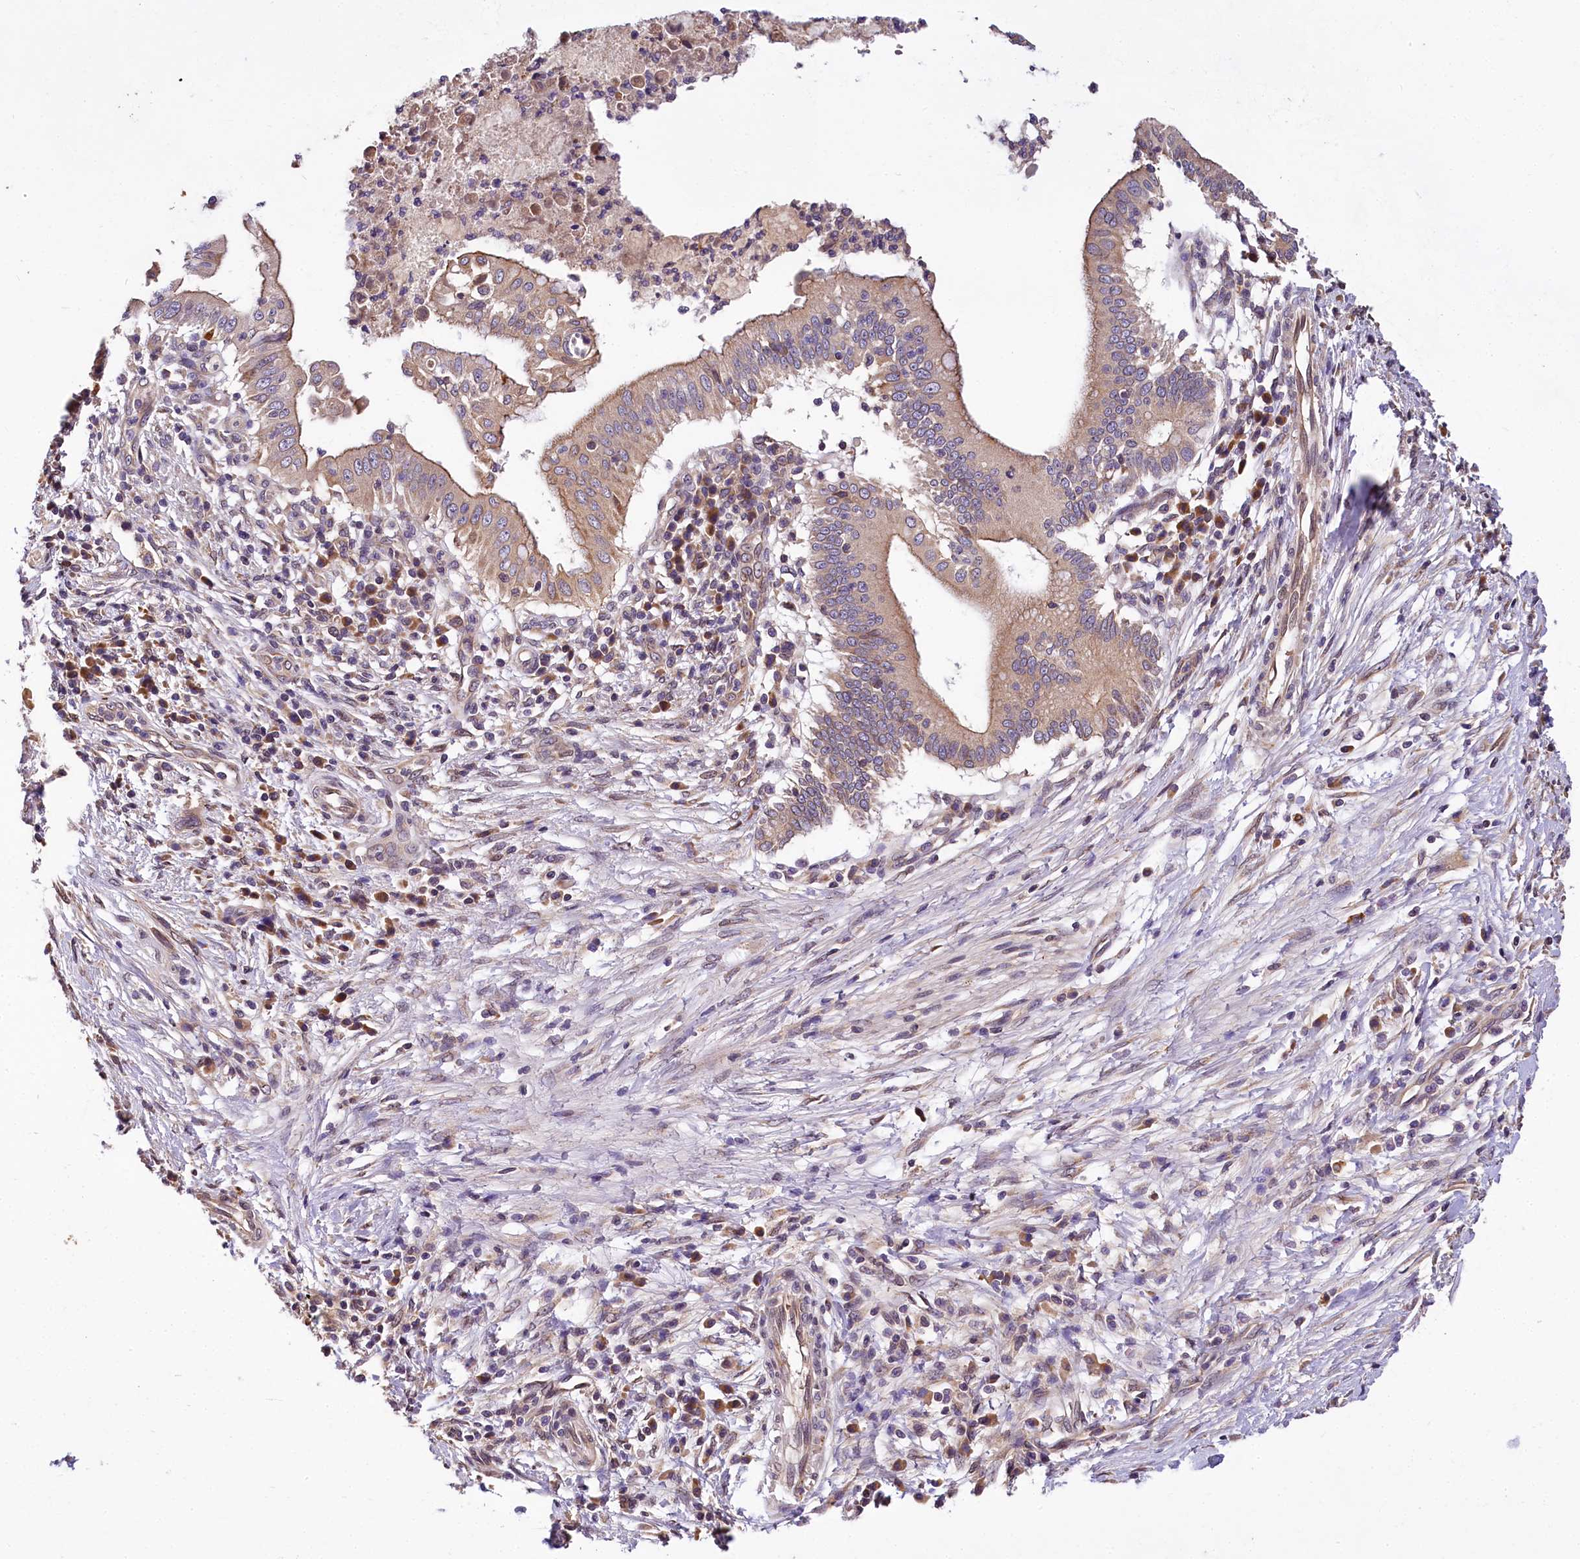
{"staining": {"intensity": "moderate", "quantity": ">75%", "location": "cytoplasmic/membranous"}, "tissue": "pancreatic cancer", "cell_type": "Tumor cells", "image_type": "cancer", "snomed": [{"axis": "morphology", "description": "Adenocarcinoma, NOS"}, {"axis": "topography", "description": "Pancreas"}], "caption": "Tumor cells show moderate cytoplasmic/membranous expression in approximately >75% of cells in pancreatic cancer (adenocarcinoma).", "gene": "SUPV3L1", "patient": {"sex": "male", "age": 68}}